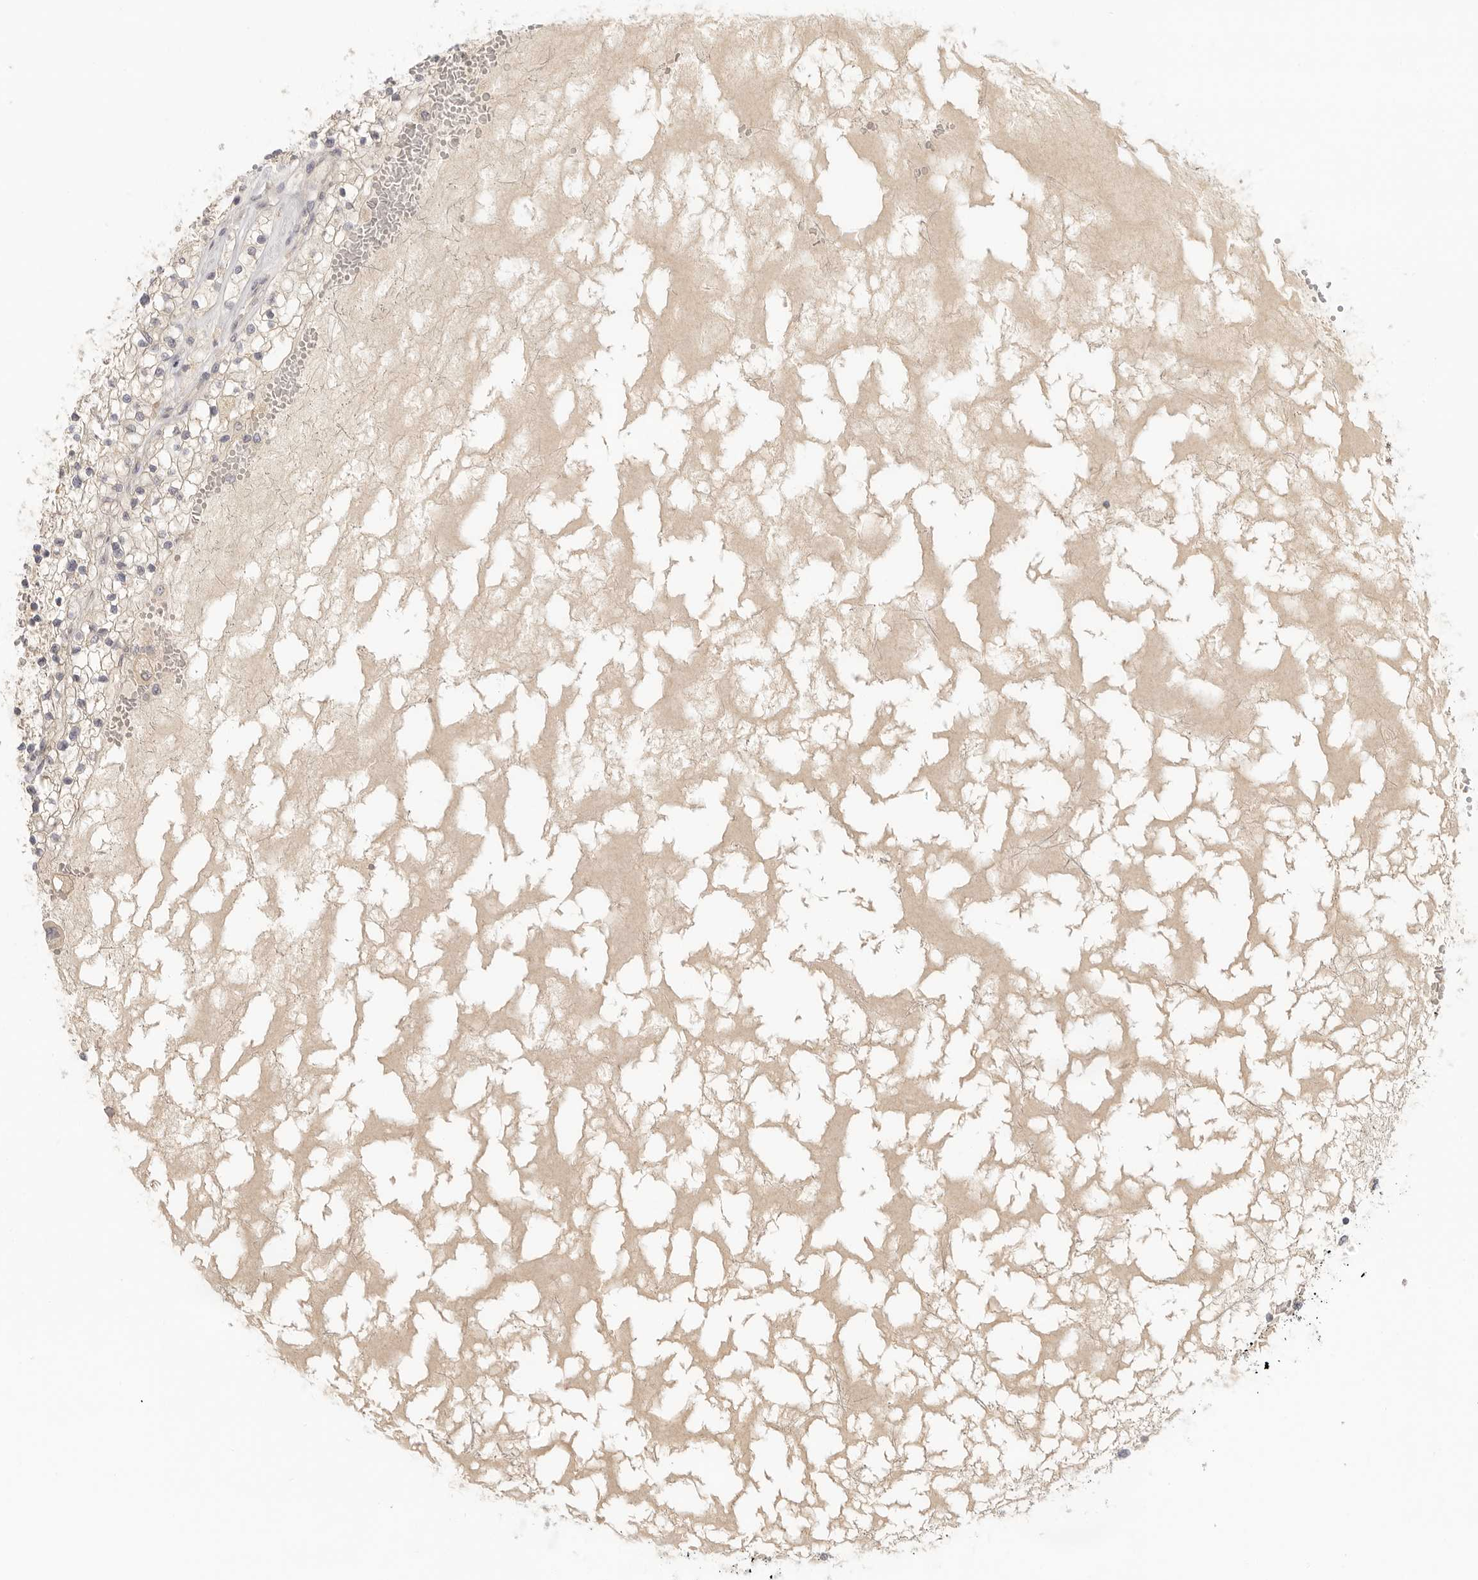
{"staining": {"intensity": "weak", "quantity": ">75%", "location": "cytoplasmic/membranous"}, "tissue": "renal cancer", "cell_type": "Tumor cells", "image_type": "cancer", "snomed": [{"axis": "morphology", "description": "Normal tissue, NOS"}, {"axis": "morphology", "description": "Adenocarcinoma, NOS"}, {"axis": "topography", "description": "Kidney"}], "caption": "Immunohistochemical staining of human renal cancer (adenocarcinoma) demonstrates low levels of weak cytoplasmic/membranous positivity in about >75% of tumor cells.", "gene": "AHDC1", "patient": {"sex": "male", "age": 68}}